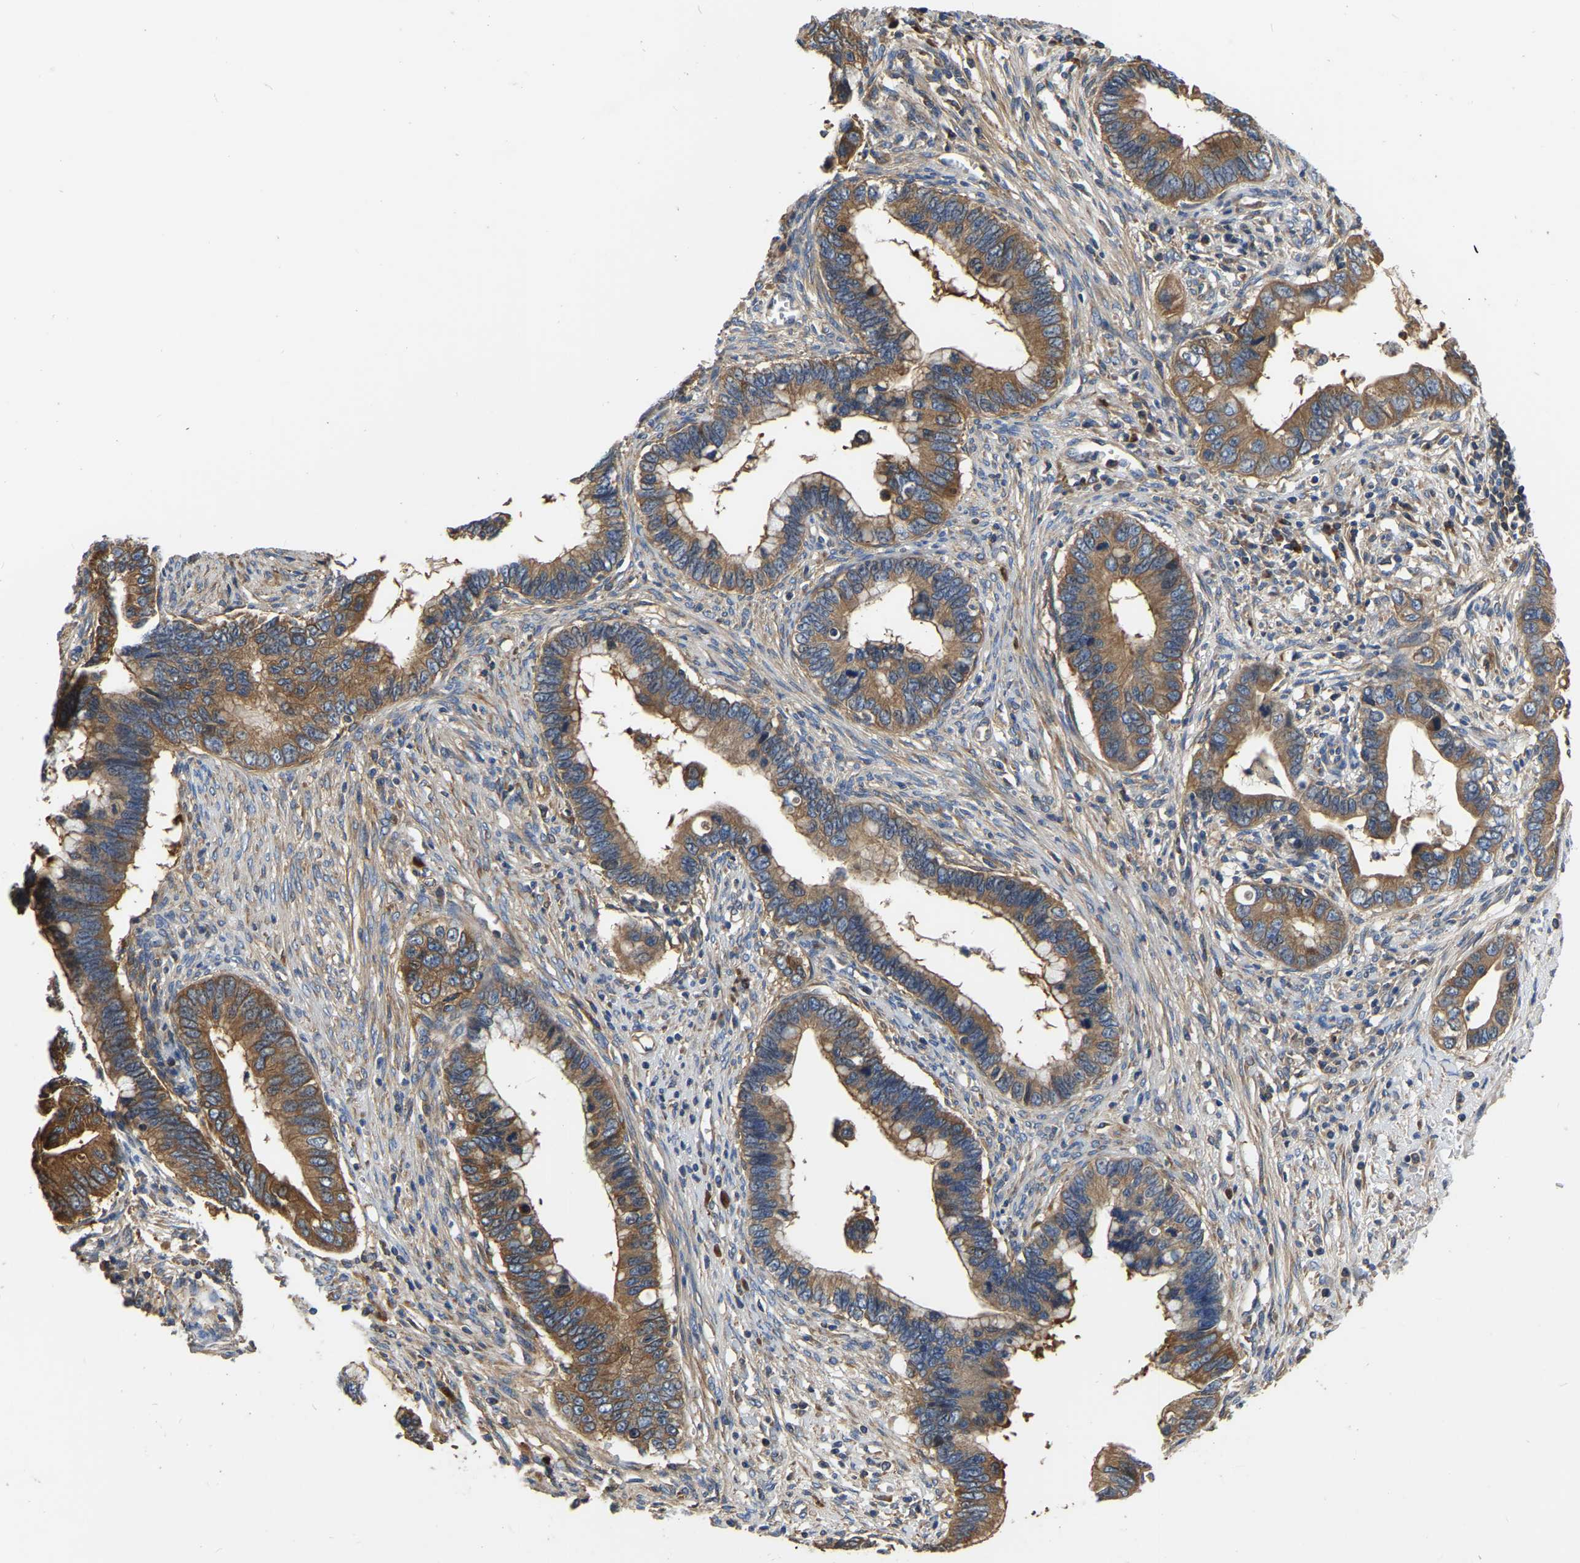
{"staining": {"intensity": "moderate", "quantity": ">75%", "location": "cytoplasmic/membranous"}, "tissue": "cervical cancer", "cell_type": "Tumor cells", "image_type": "cancer", "snomed": [{"axis": "morphology", "description": "Adenocarcinoma, NOS"}, {"axis": "topography", "description": "Cervix"}], "caption": "A brown stain shows moderate cytoplasmic/membranous staining of a protein in human cervical cancer (adenocarcinoma) tumor cells.", "gene": "GARS1", "patient": {"sex": "female", "age": 44}}